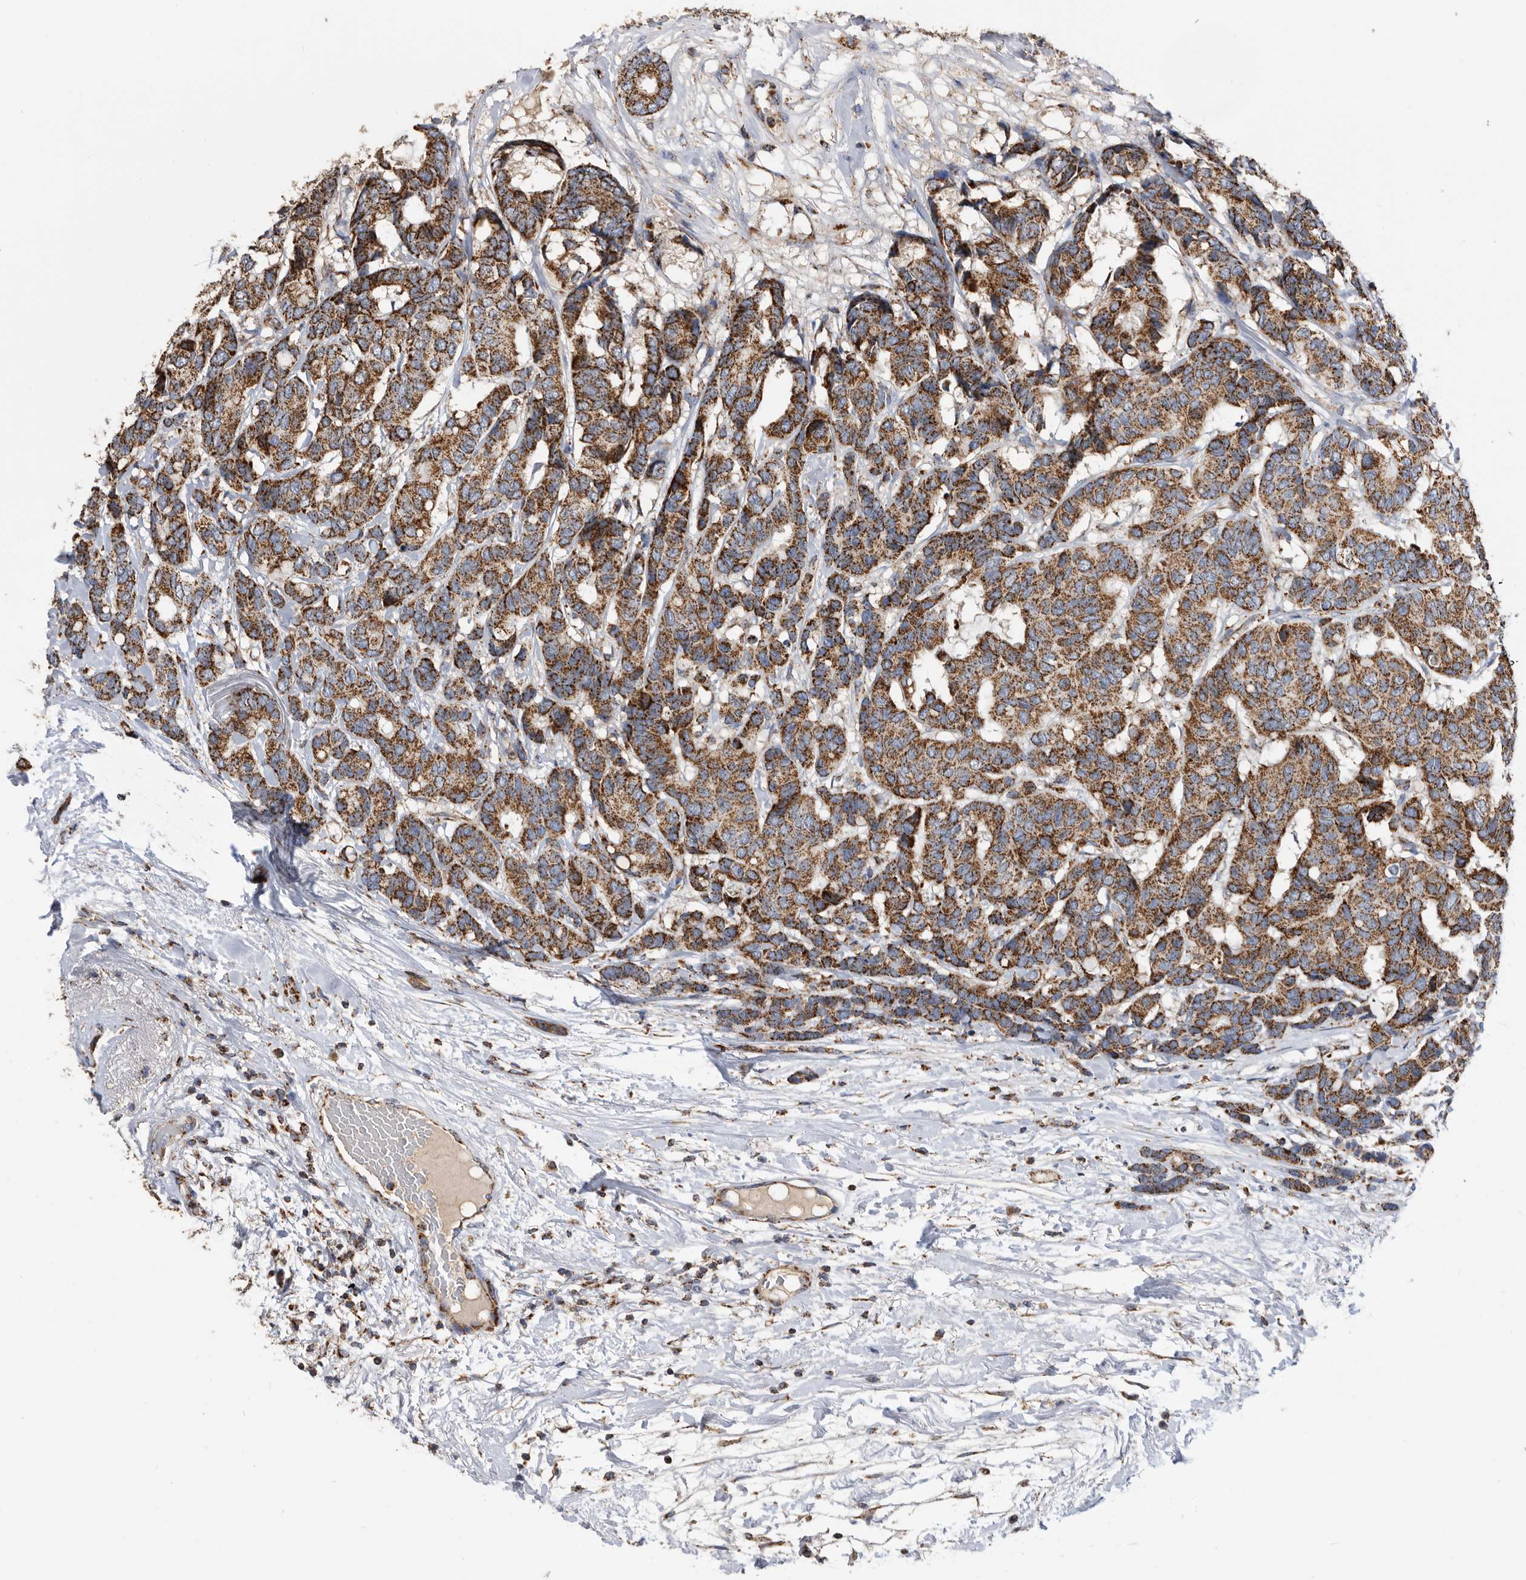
{"staining": {"intensity": "strong", "quantity": ">75%", "location": "cytoplasmic/membranous"}, "tissue": "breast cancer", "cell_type": "Tumor cells", "image_type": "cancer", "snomed": [{"axis": "morphology", "description": "Duct carcinoma"}, {"axis": "topography", "description": "Breast"}], "caption": "Protein expression analysis of intraductal carcinoma (breast) shows strong cytoplasmic/membranous expression in about >75% of tumor cells. (DAB = brown stain, brightfield microscopy at high magnification).", "gene": "WFDC1", "patient": {"sex": "female", "age": 87}}